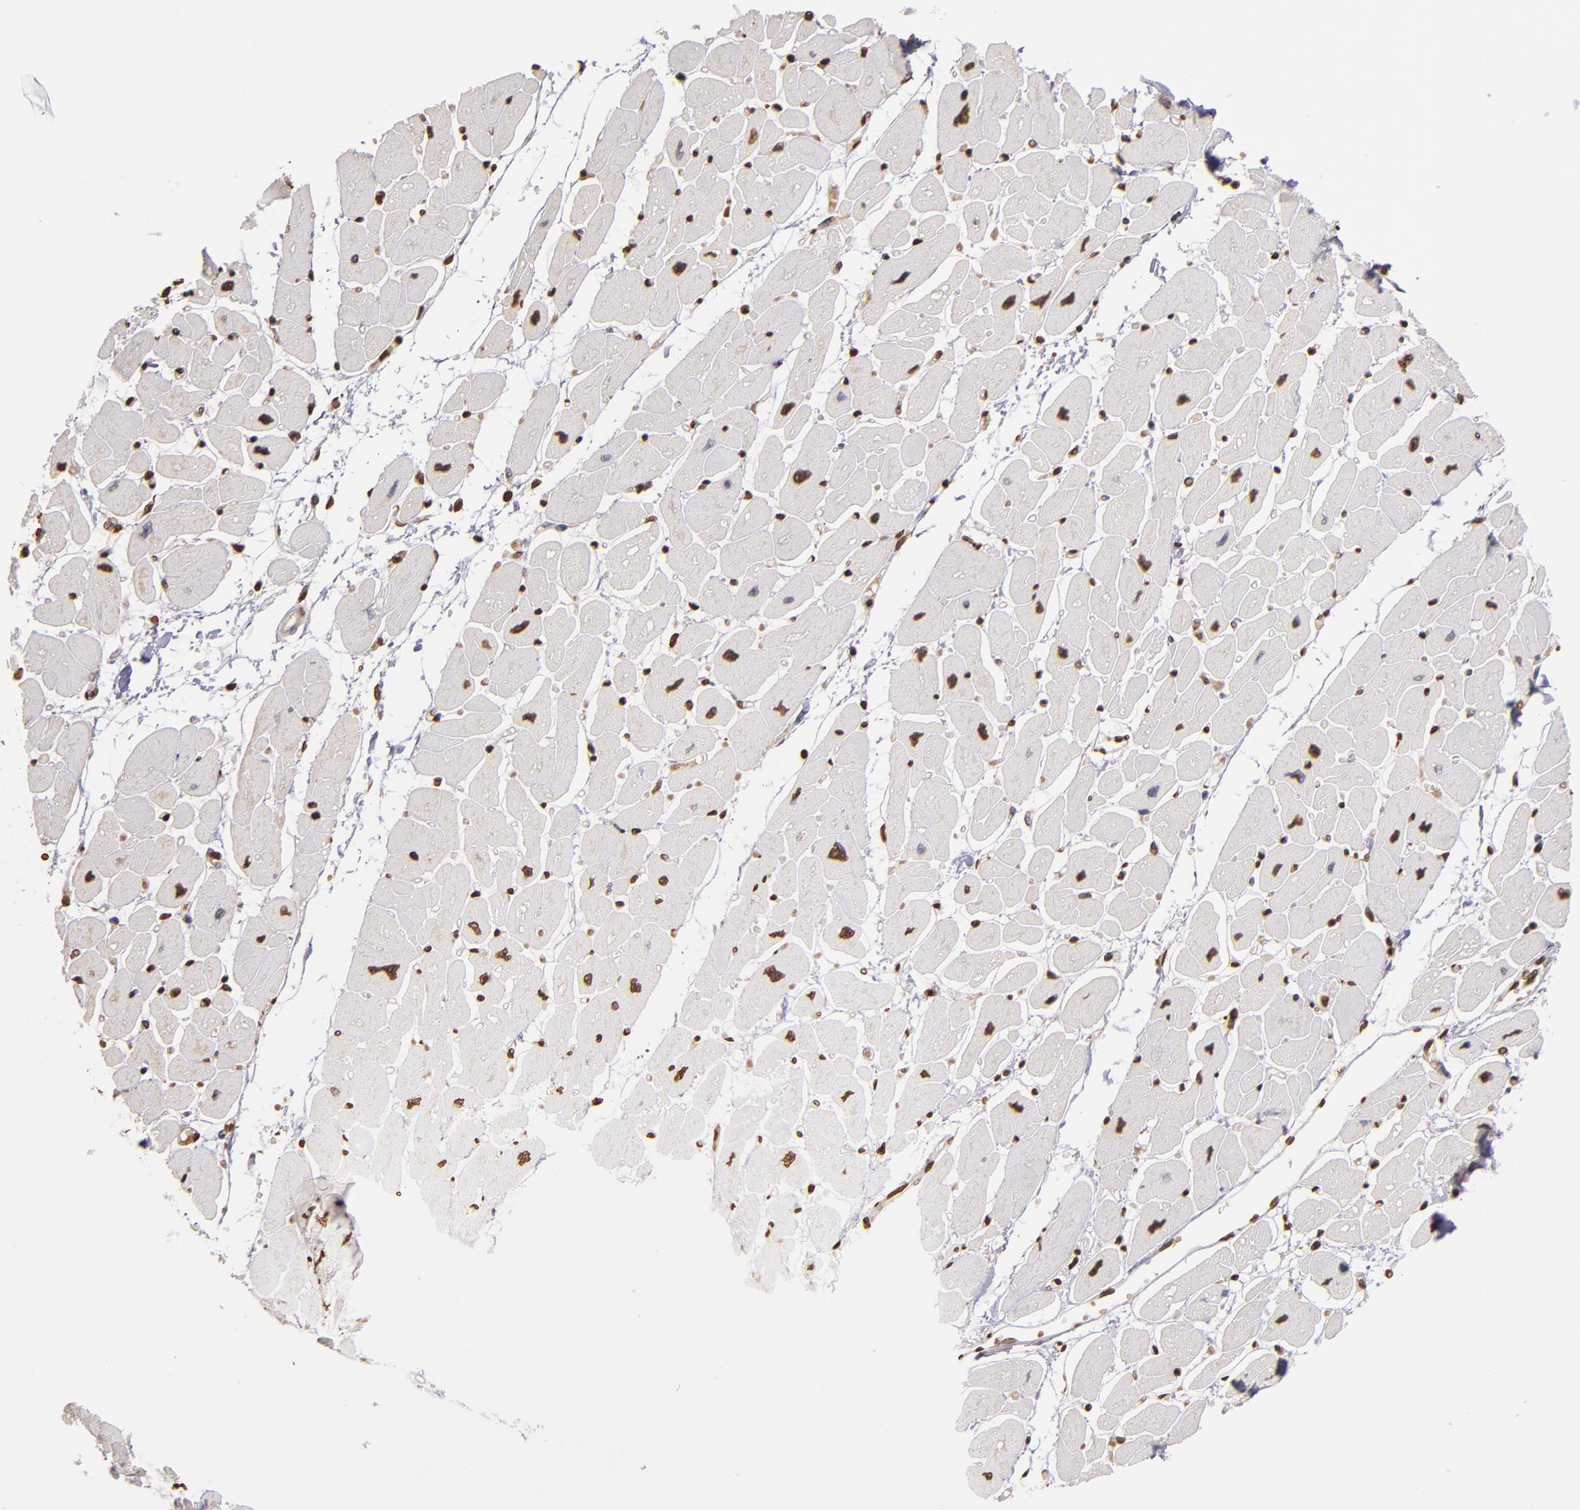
{"staining": {"intensity": "moderate", "quantity": ">75%", "location": "nuclear"}, "tissue": "heart muscle", "cell_type": "Cardiomyocytes", "image_type": "normal", "snomed": [{"axis": "morphology", "description": "Normal tissue, NOS"}, {"axis": "topography", "description": "Heart"}], "caption": "Heart muscle stained with immunohistochemistry reveals moderate nuclear positivity in approximately >75% of cardiomyocytes.", "gene": "LBX1", "patient": {"sex": "female", "age": 54}}